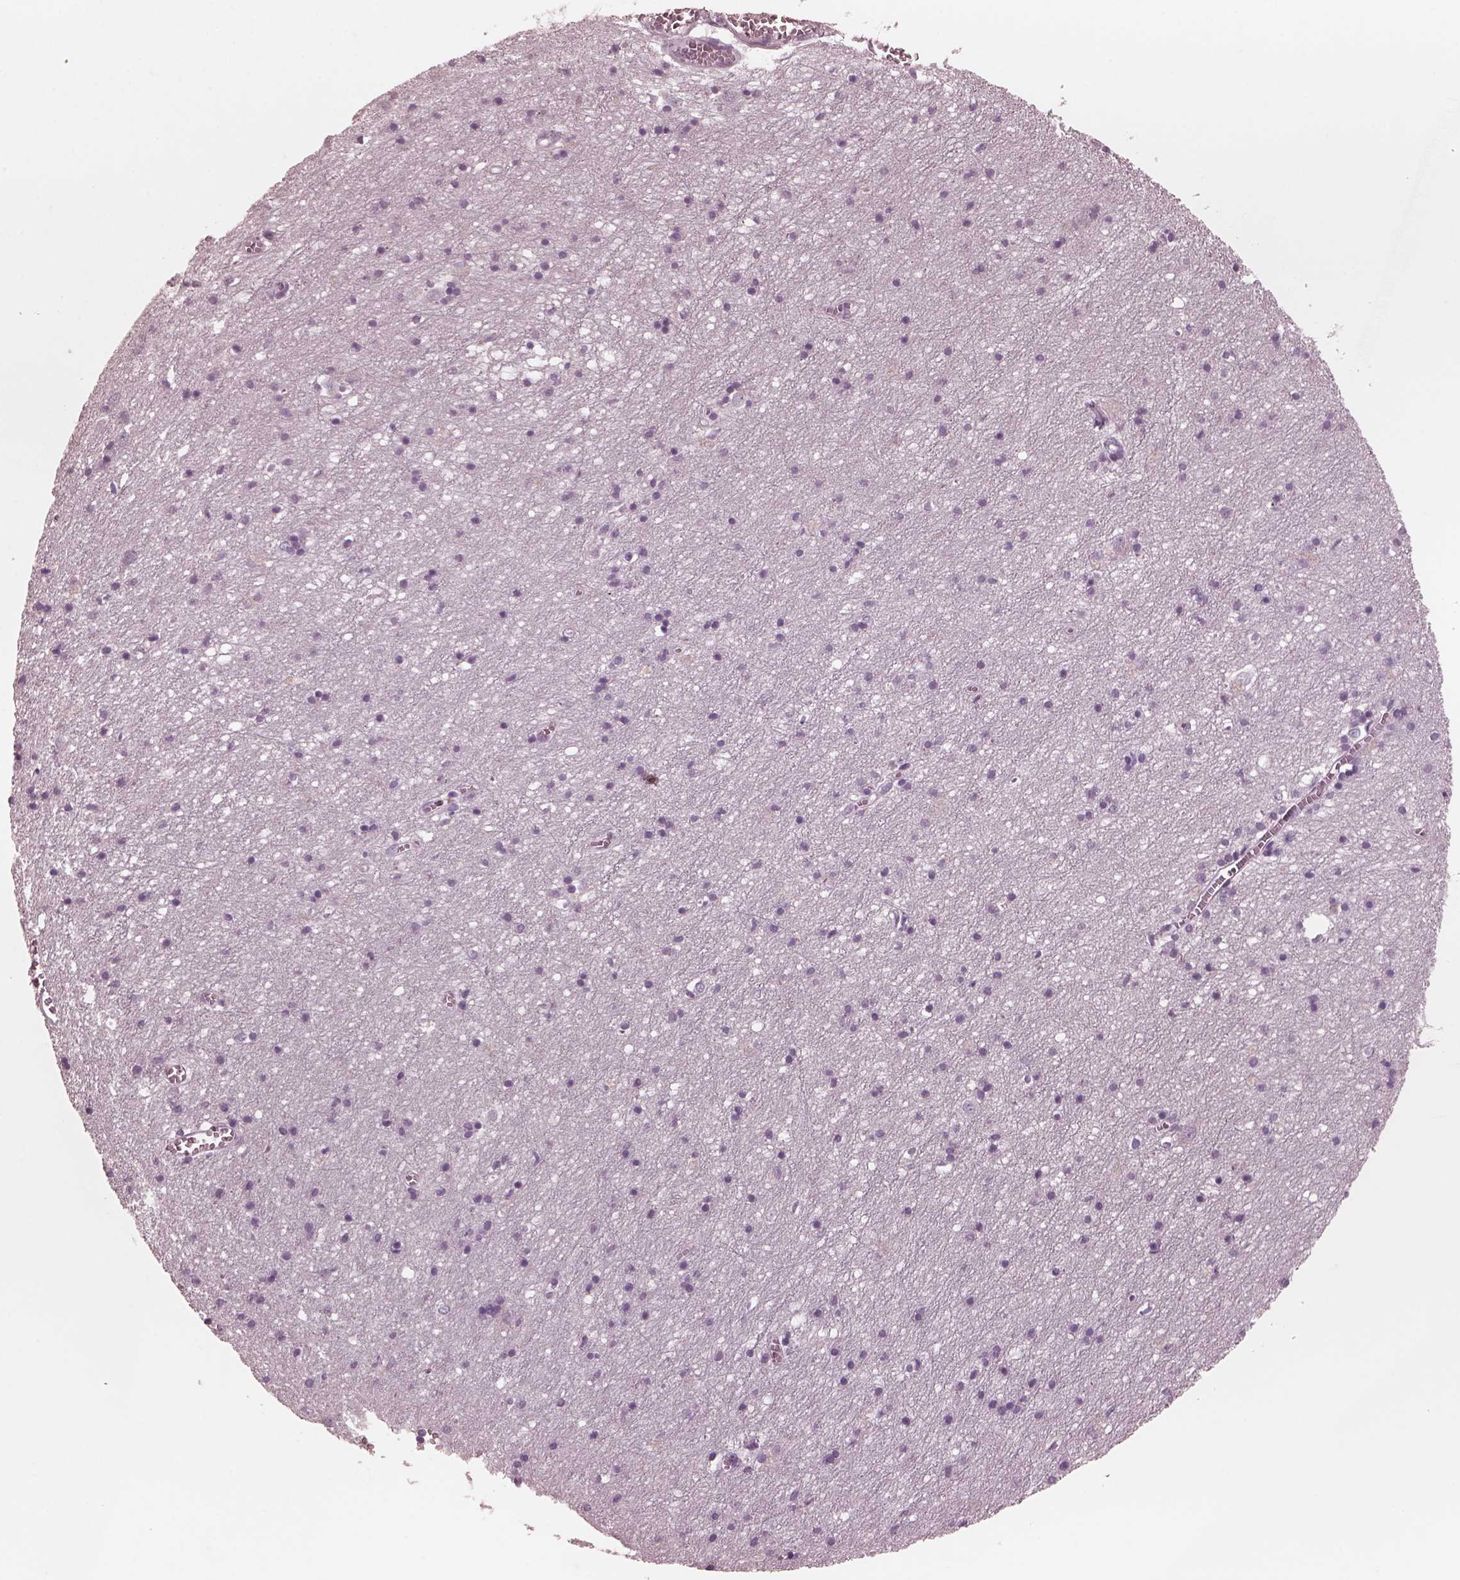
{"staining": {"intensity": "negative", "quantity": "none", "location": "none"}, "tissue": "cerebral cortex", "cell_type": "Endothelial cells", "image_type": "normal", "snomed": [{"axis": "morphology", "description": "Normal tissue, NOS"}, {"axis": "topography", "description": "Cerebral cortex"}], "caption": "The histopathology image displays no significant expression in endothelial cells of cerebral cortex. The staining was performed using DAB (3,3'-diaminobenzidine) to visualize the protein expression in brown, while the nuclei were stained in blue with hematoxylin (Magnification: 20x).", "gene": "CGA", "patient": {"sex": "male", "age": 70}}